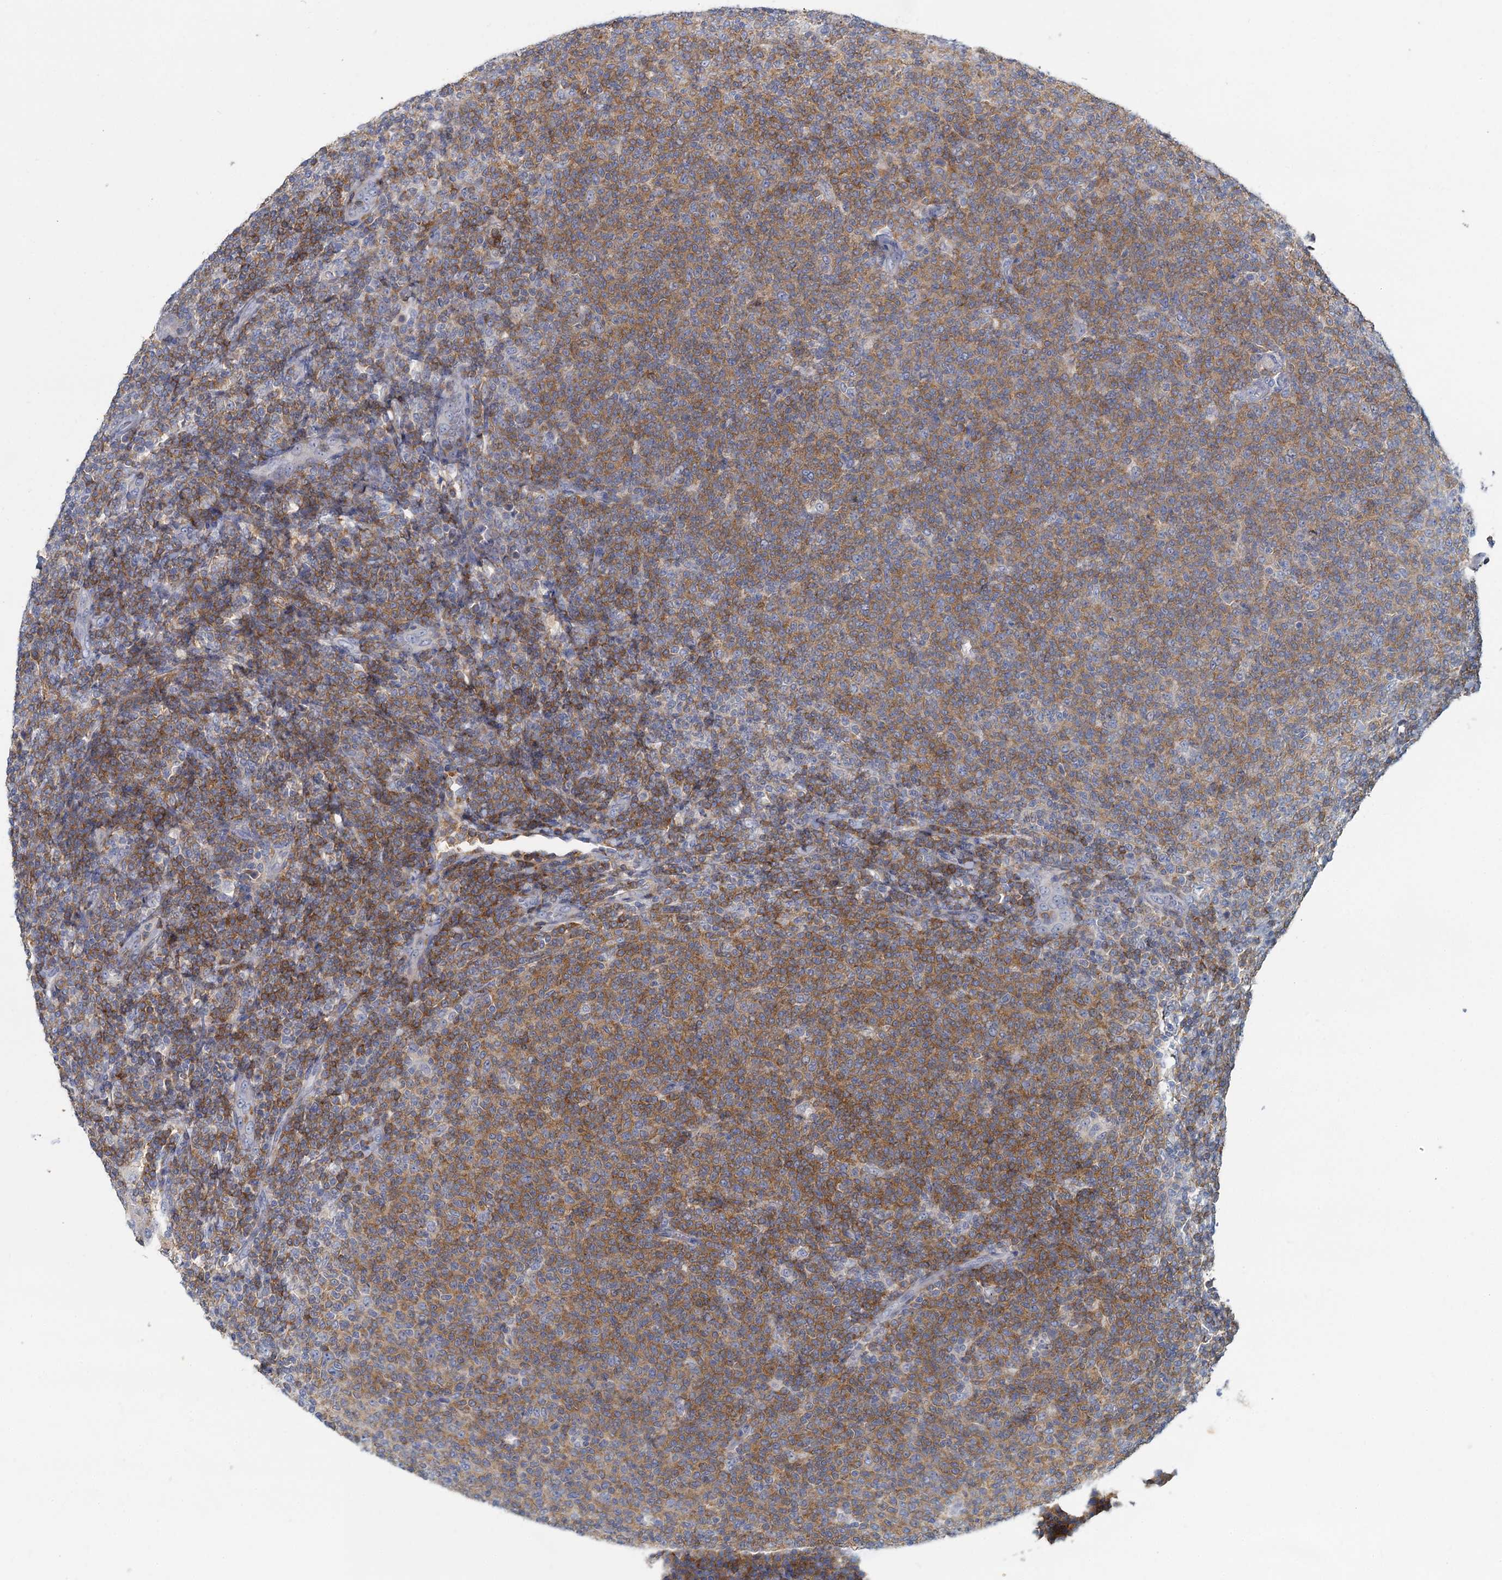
{"staining": {"intensity": "moderate", "quantity": ">75%", "location": "cytoplasmic/membranous"}, "tissue": "lymphoma", "cell_type": "Tumor cells", "image_type": "cancer", "snomed": [{"axis": "morphology", "description": "Malignant lymphoma, non-Hodgkin's type, Low grade"}, {"axis": "topography", "description": "Lymph node"}], "caption": "Low-grade malignant lymphoma, non-Hodgkin's type tissue displays moderate cytoplasmic/membranous staining in approximately >75% of tumor cells, visualized by immunohistochemistry.", "gene": "ACSM3", "patient": {"sex": "male", "age": 66}}